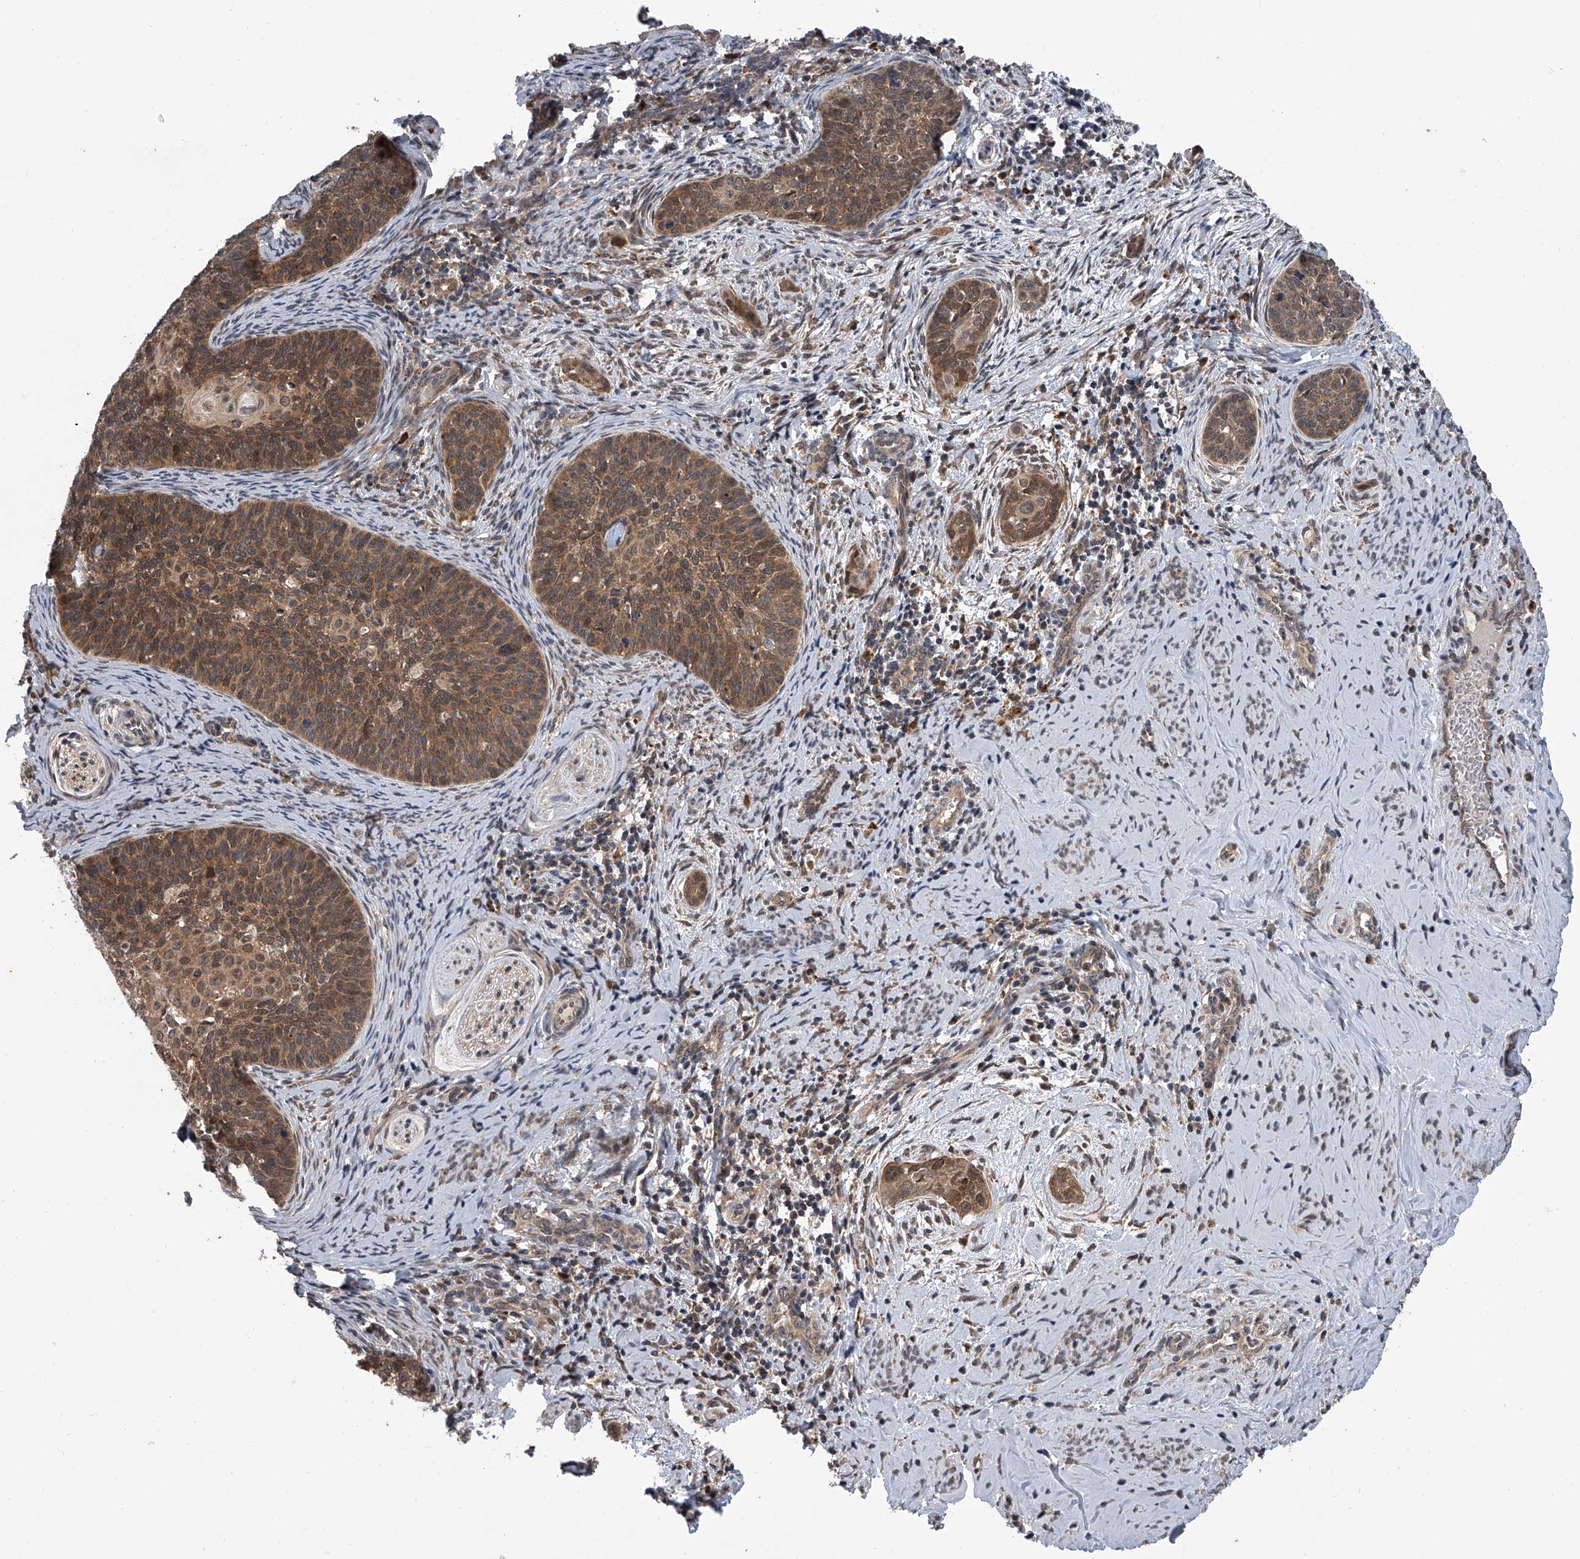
{"staining": {"intensity": "moderate", "quantity": ">75%", "location": "cytoplasmic/membranous"}, "tissue": "cervical cancer", "cell_type": "Tumor cells", "image_type": "cancer", "snomed": [{"axis": "morphology", "description": "Squamous cell carcinoma, NOS"}, {"axis": "topography", "description": "Cervix"}], "caption": "Immunohistochemical staining of cervical cancer shows medium levels of moderate cytoplasmic/membranous expression in about >75% of tumor cells.", "gene": "GEMIN8", "patient": {"sex": "female", "age": 33}}